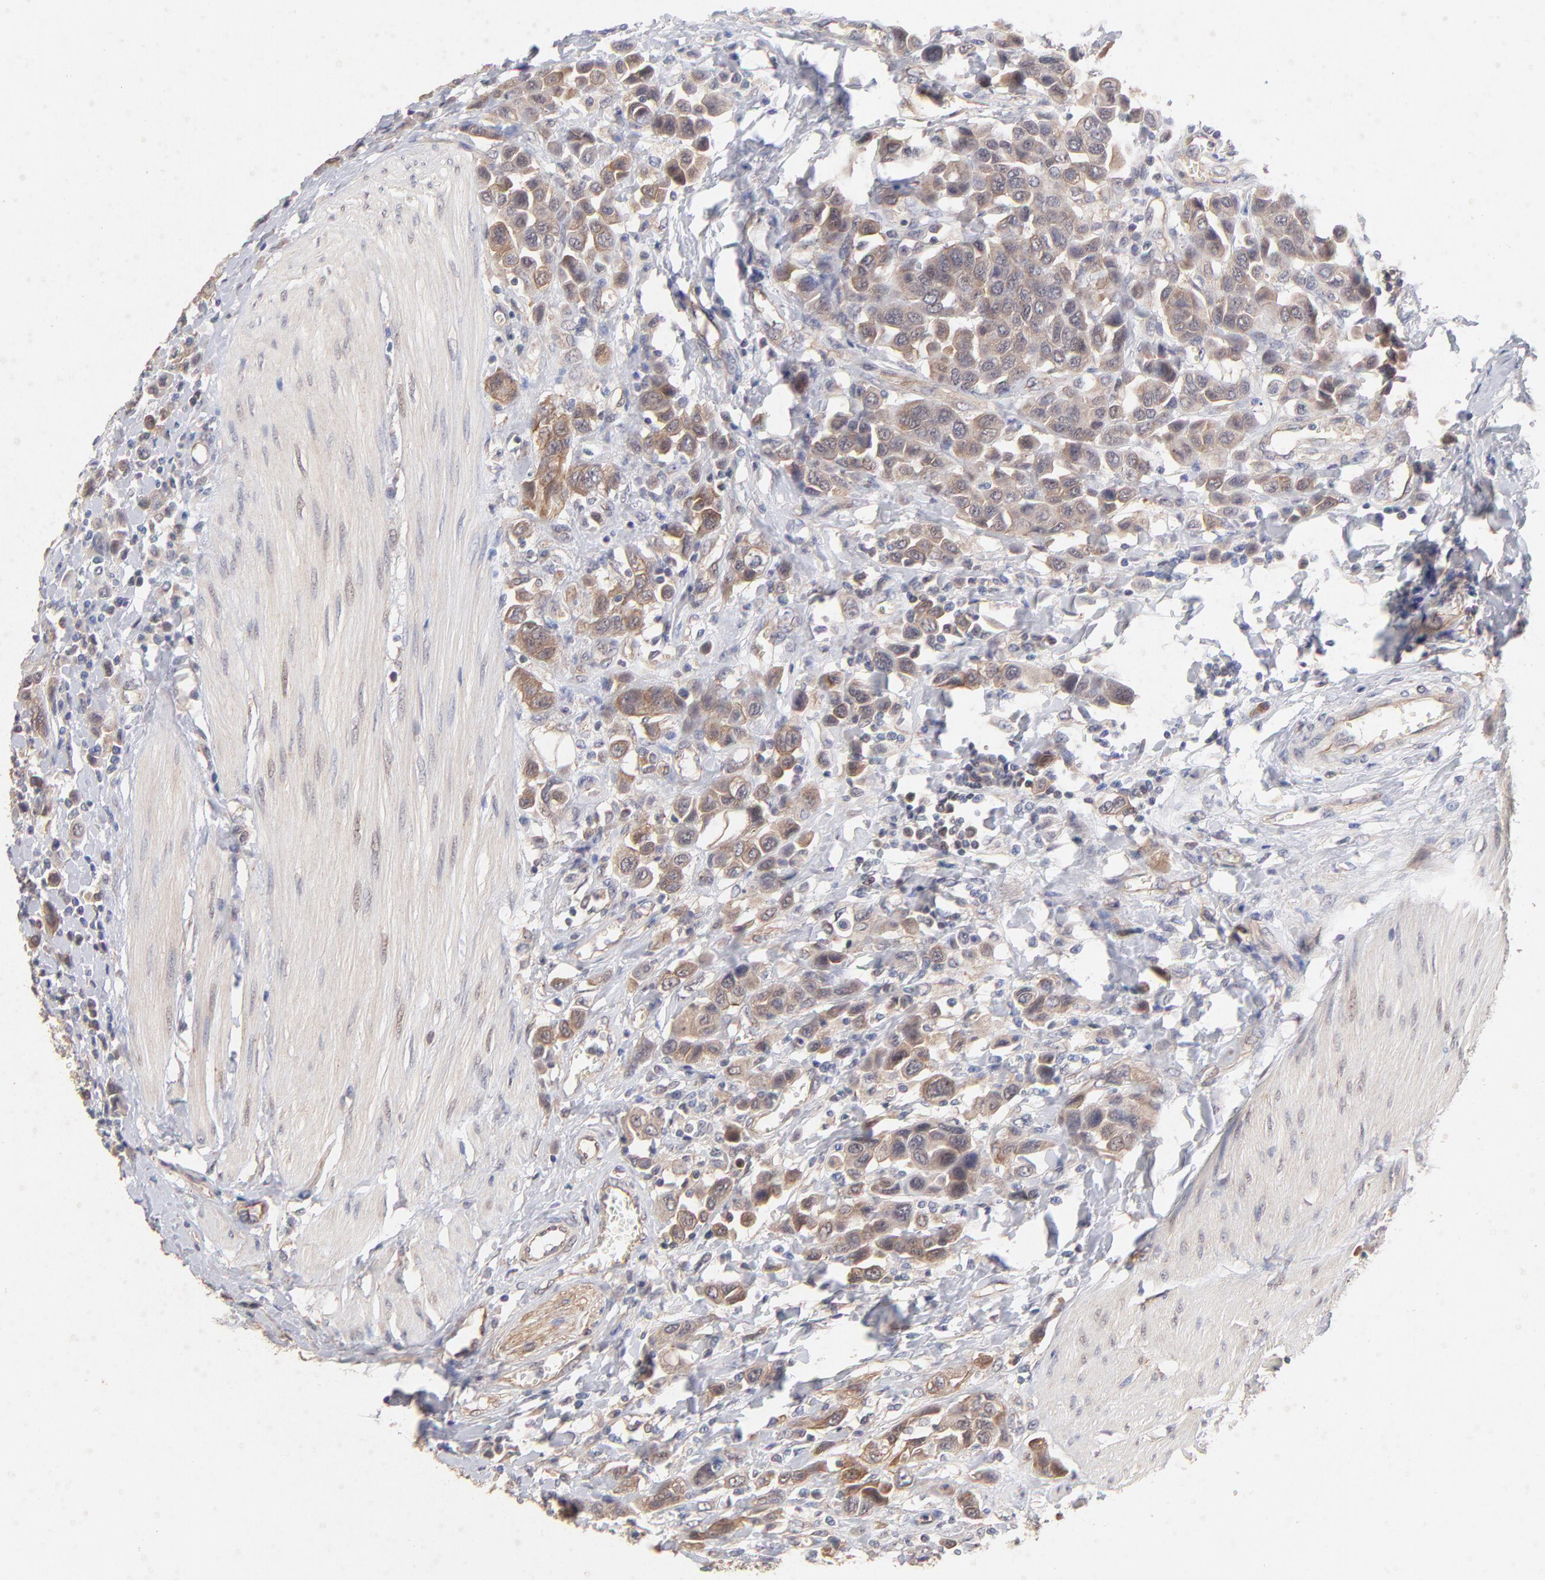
{"staining": {"intensity": "moderate", "quantity": ">75%", "location": "cytoplasmic/membranous"}, "tissue": "urothelial cancer", "cell_type": "Tumor cells", "image_type": "cancer", "snomed": [{"axis": "morphology", "description": "Urothelial carcinoma, High grade"}, {"axis": "topography", "description": "Urinary bladder"}], "caption": "Immunohistochemistry (IHC) image of human high-grade urothelial carcinoma stained for a protein (brown), which demonstrates medium levels of moderate cytoplasmic/membranous expression in about >75% of tumor cells.", "gene": "STAP2", "patient": {"sex": "male", "age": 50}}